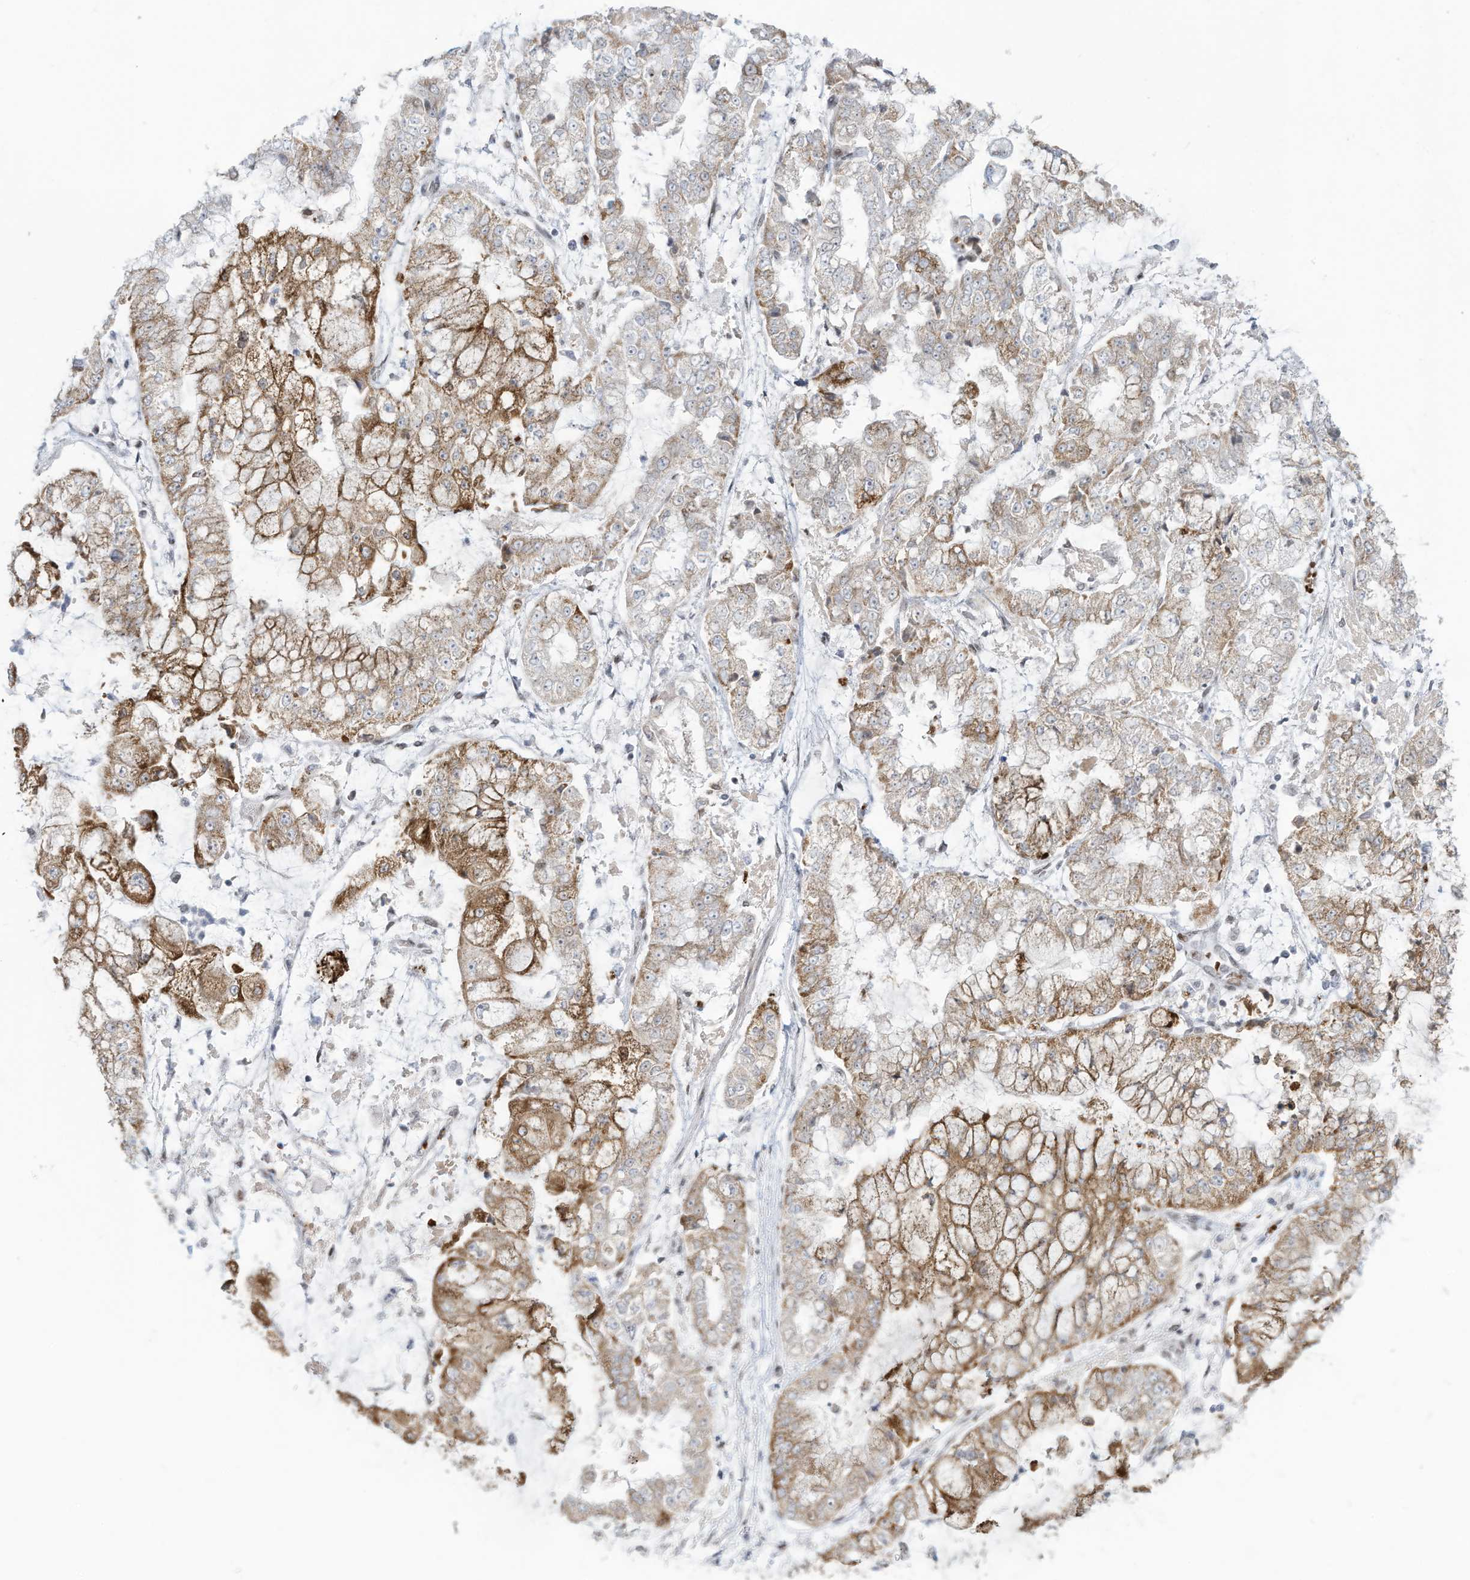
{"staining": {"intensity": "moderate", "quantity": "25%-75%", "location": "cytoplasmic/membranous"}, "tissue": "stomach cancer", "cell_type": "Tumor cells", "image_type": "cancer", "snomed": [{"axis": "morphology", "description": "Adenocarcinoma, NOS"}, {"axis": "topography", "description": "Stomach"}], "caption": "Adenocarcinoma (stomach) stained for a protein reveals moderate cytoplasmic/membranous positivity in tumor cells. The staining was performed using DAB, with brown indicating positive protein expression. Nuclei are stained blue with hematoxylin.", "gene": "ECT2L", "patient": {"sex": "male", "age": 76}}